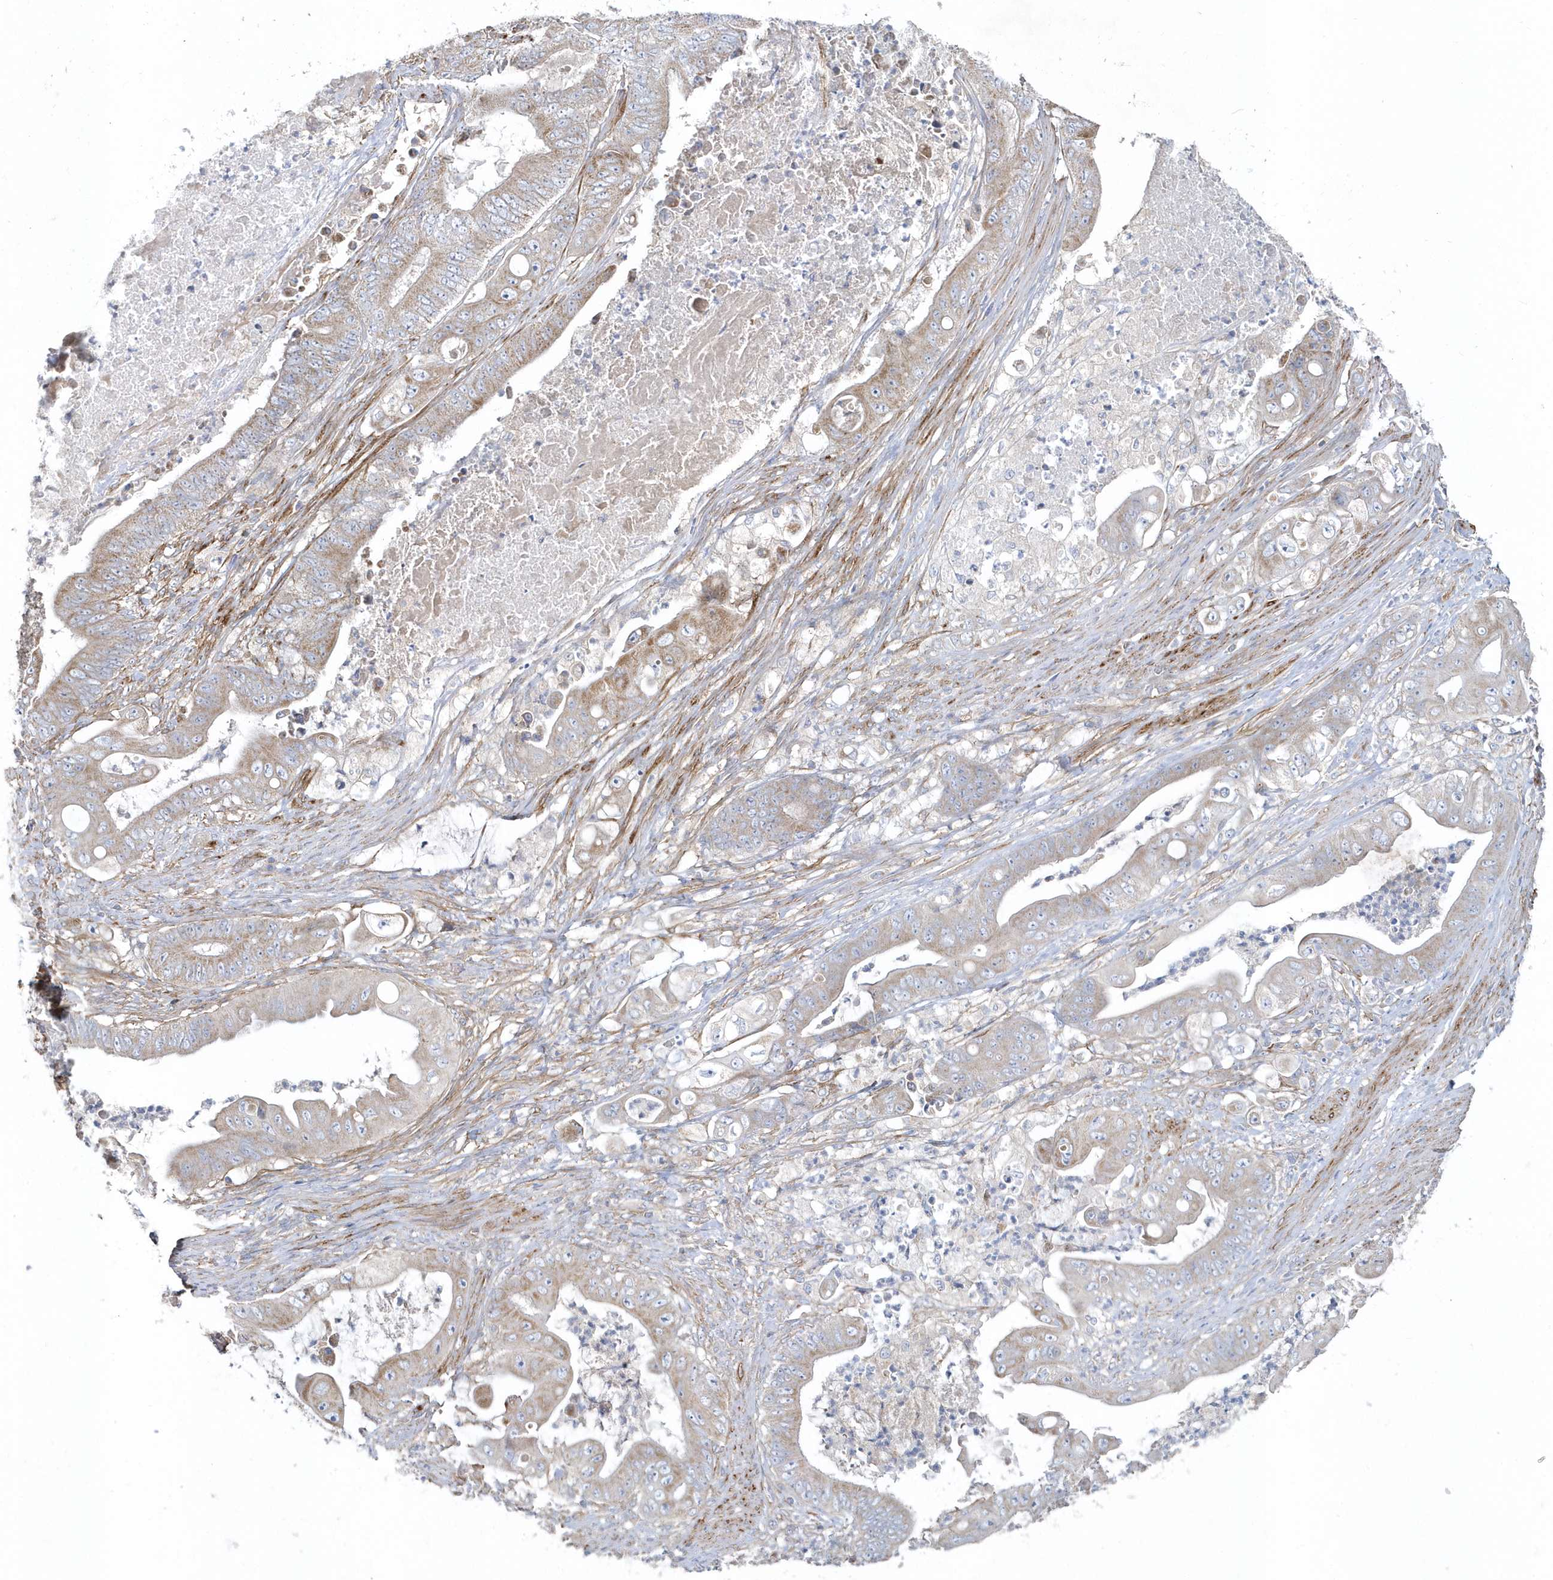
{"staining": {"intensity": "moderate", "quantity": "<25%", "location": "cytoplasmic/membranous"}, "tissue": "stomach cancer", "cell_type": "Tumor cells", "image_type": "cancer", "snomed": [{"axis": "morphology", "description": "Adenocarcinoma, NOS"}, {"axis": "topography", "description": "Stomach"}], "caption": "This is a micrograph of IHC staining of stomach cancer, which shows moderate staining in the cytoplasmic/membranous of tumor cells.", "gene": "LEXM", "patient": {"sex": "female", "age": 73}}